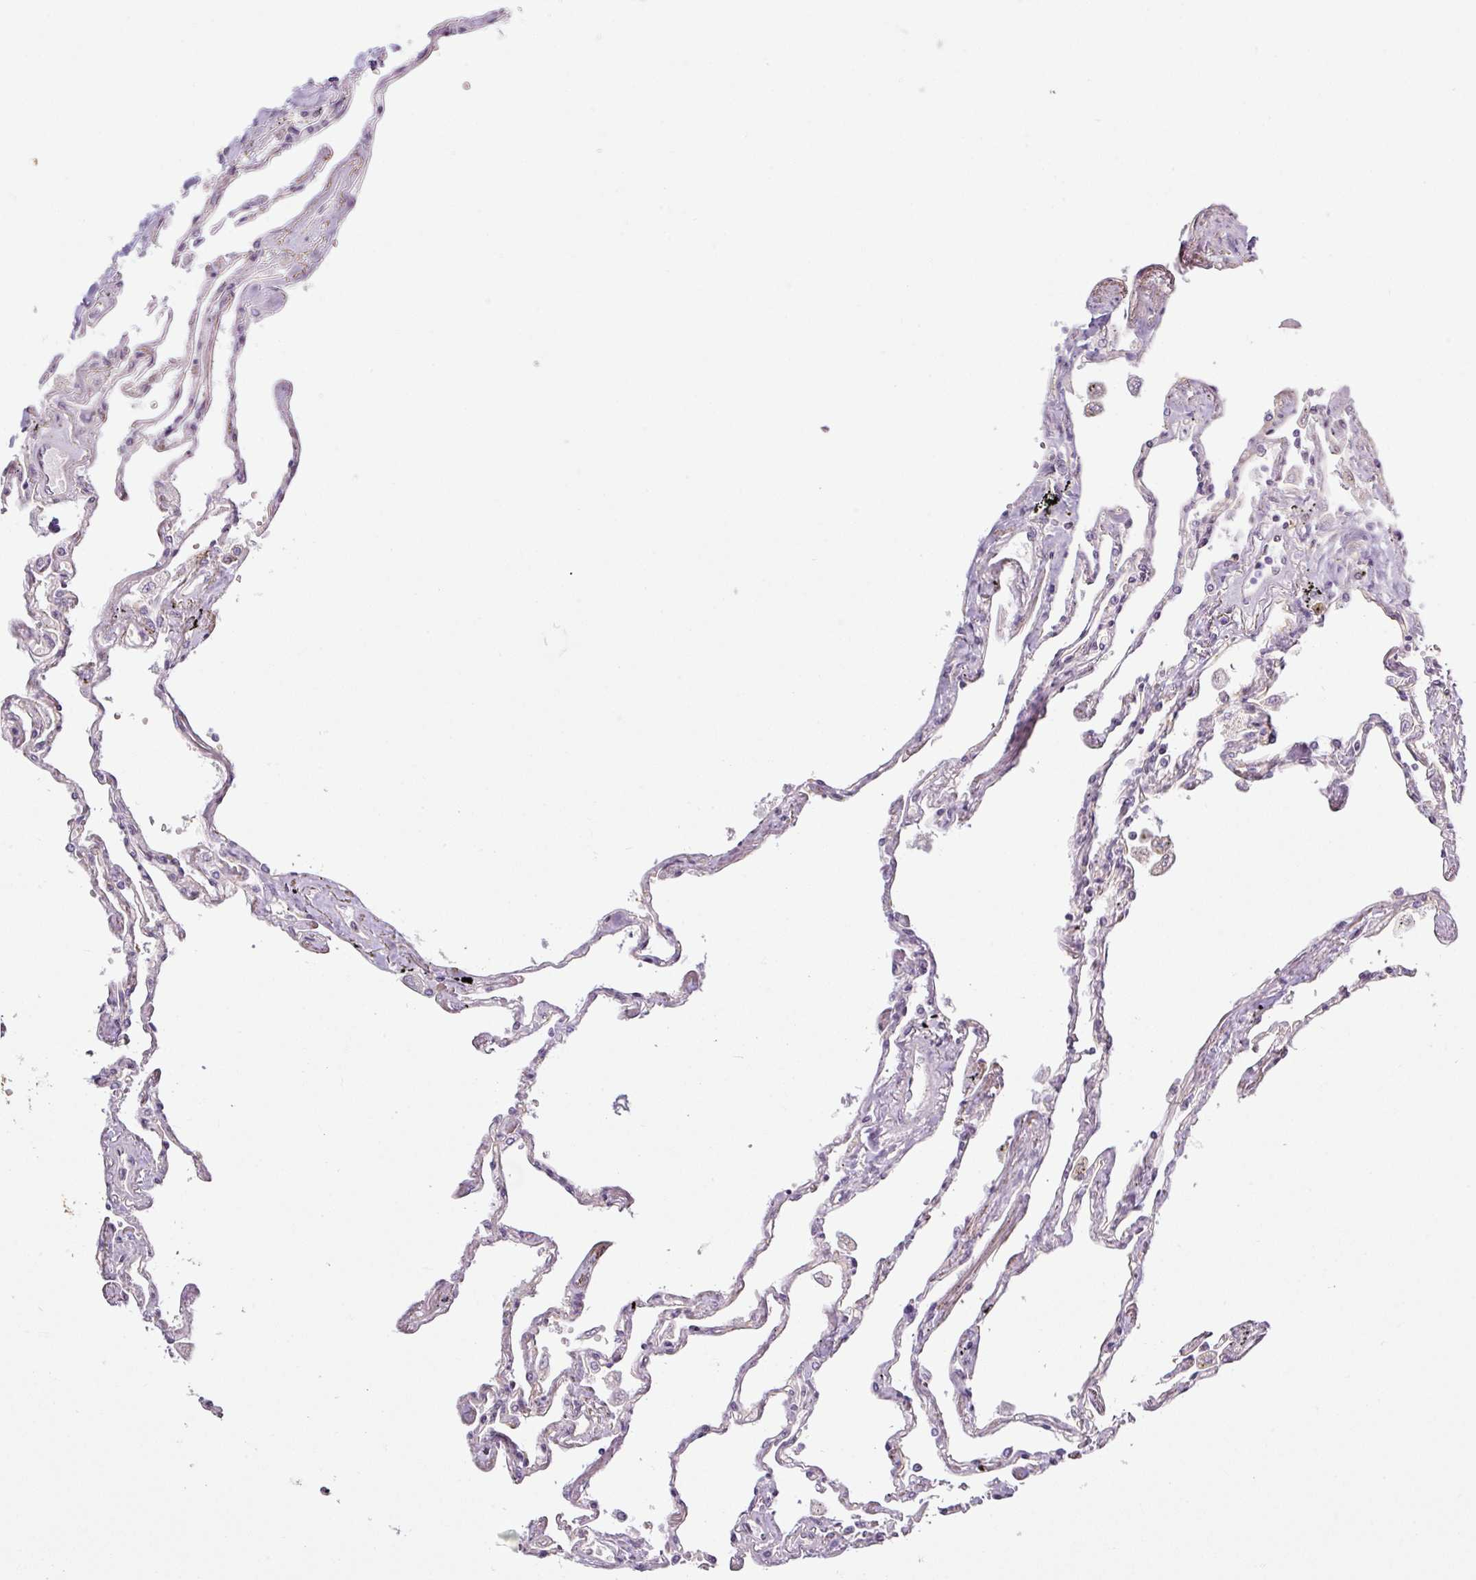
{"staining": {"intensity": "weak", "quantity": "25%-75%", "location": "cytoplasmic/membranous"}, "tissue": "lung", "cell_type": "Alveolar cells", "image_type": "normal", "snomed": [{"axis": "morphology", "description": "Normal tissue, NOS"}, {"axis": "topography", "description": "Lung"}], "caption": "Immunohistochemical staining of unremarkable lung exhibits low levels of weak cytoplasmic/membranous expression in about 25%-75% of alveolar cells.", "gene": "ANKRD18A", "patient": {"sex": "female", "age": 67}}